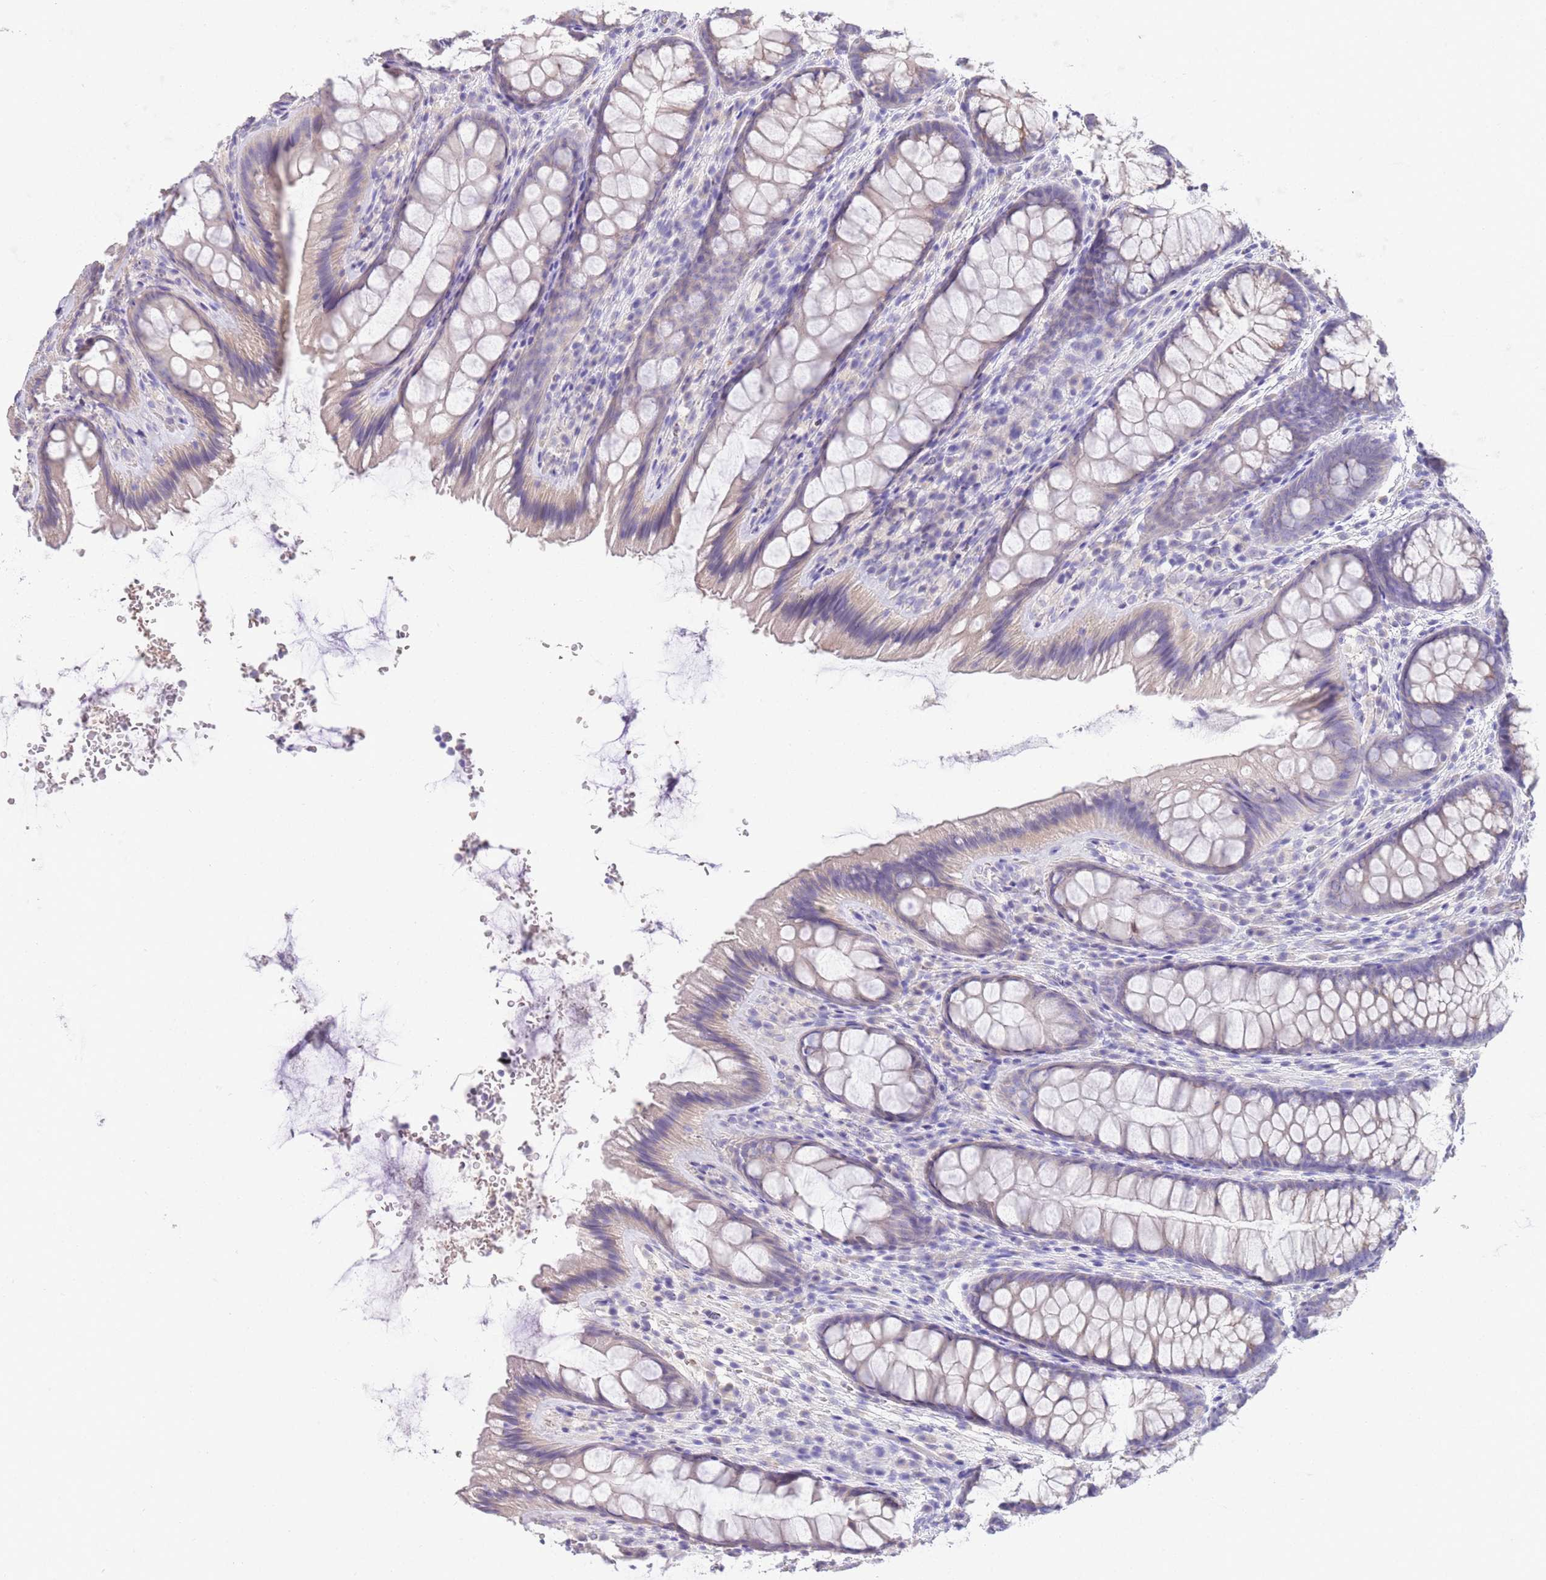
{"staining": {"intensity": "negative", "quantity": "none", "location": "none"}, "tissue": "colon", "cell_type": "Endothelial cells", "image_type": "normal", "snomed": [{"axis": "morphology", "description": "Normal tissue, NOS"}, {"axis": "topography", "description": "Colon"}], "caption": "IHC micrograph of benign colon stained for a protein (brown), which displays no positivity in endothelial cells. The staining is performed using DAB (3,3'-diaminobenzidine) brown chromogen with nuclei counter-stained in using hematoxylin.", "gene": "SFTPA1", "patient": {"sex": "male", "age": 46}}